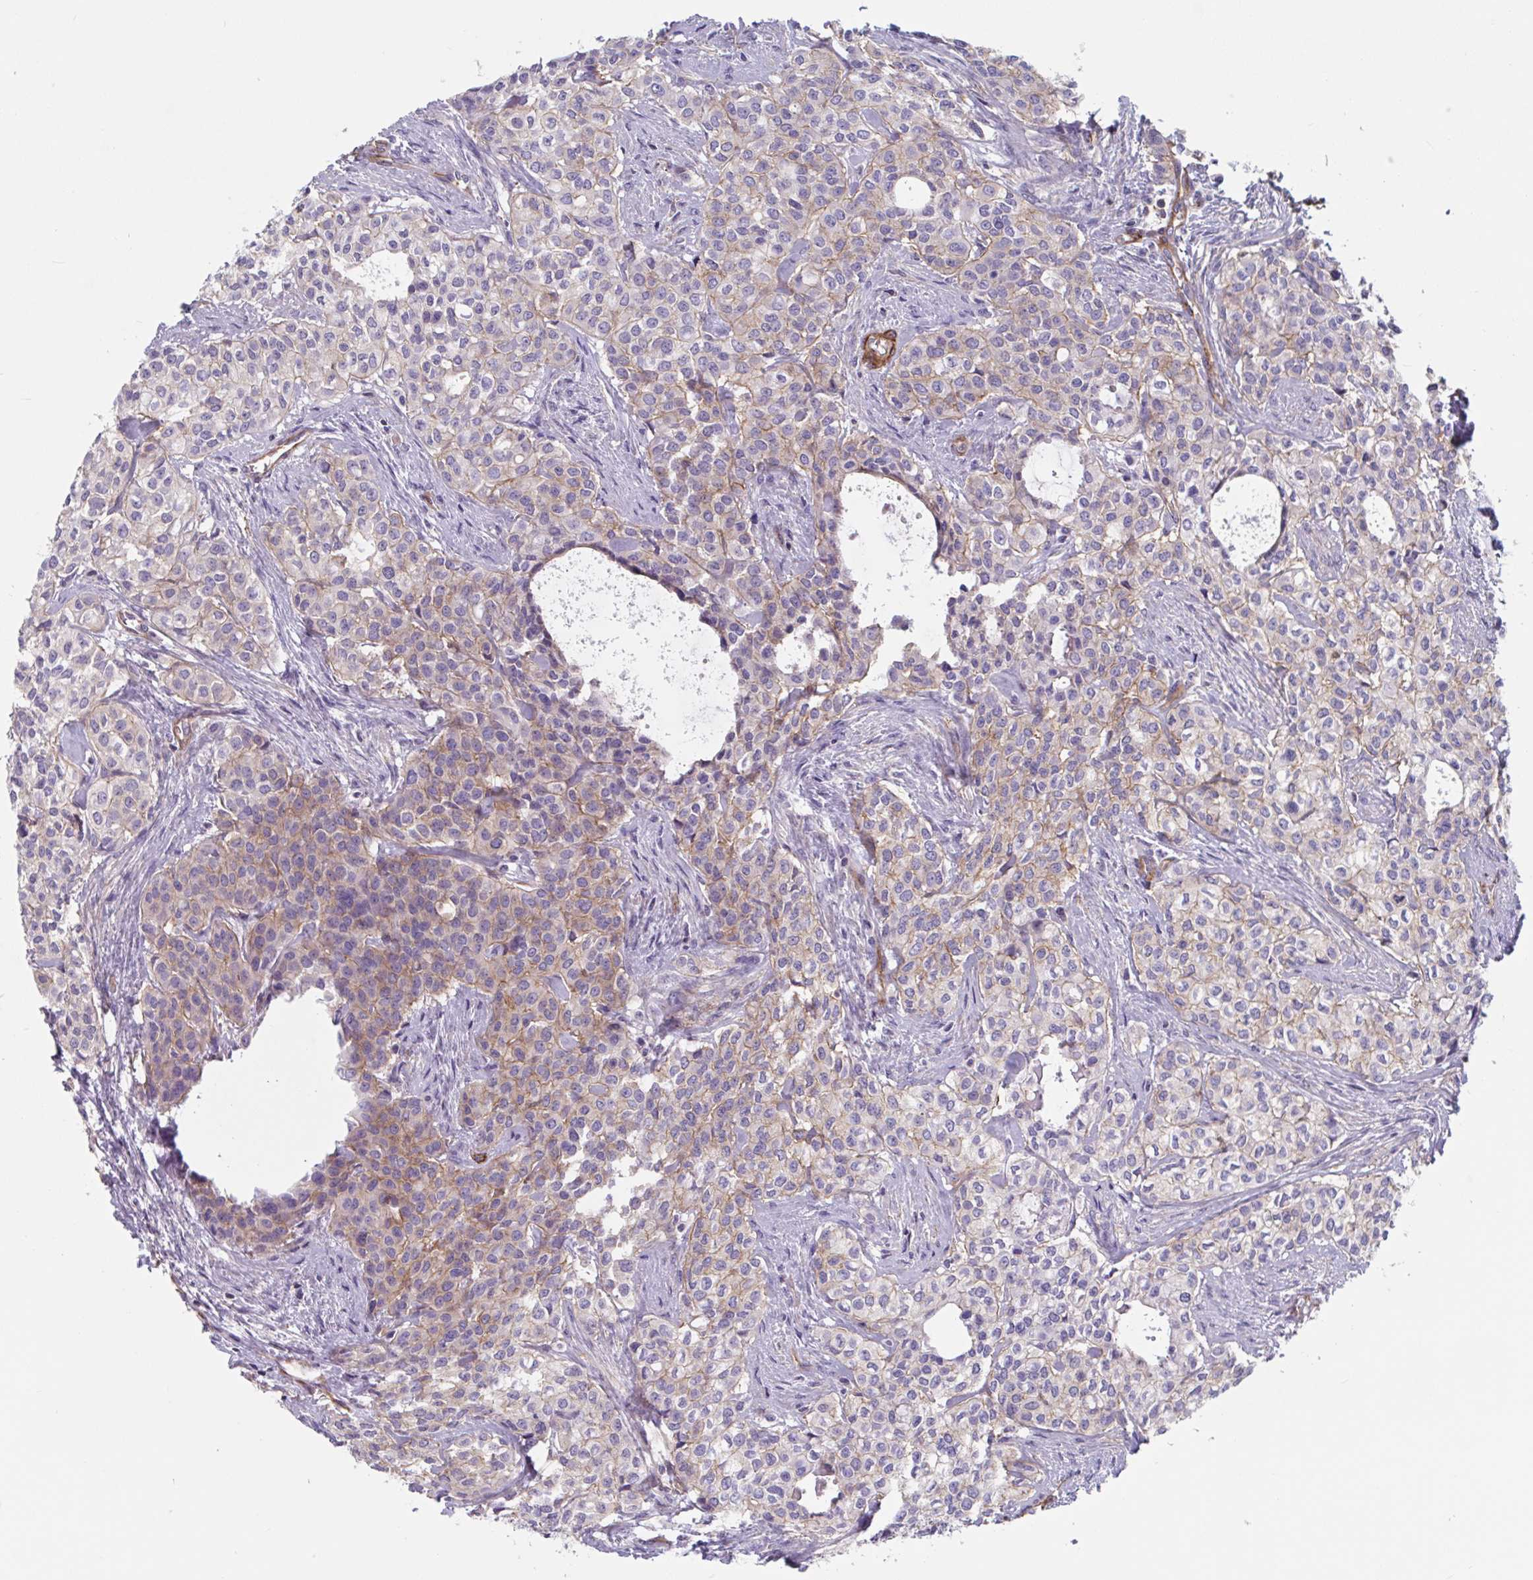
{"staining": {"intensity": "weak", "quantity": "25%-75%", "location": "cytoplasmic/membranous"}, "tissue": "head and neck cancer", "cell_type": "Tumor cells", "image_type": "cancer", "snomed": [{"axis": "morphology", "description": "Adenocarcinoma, NOS"}, {"axis": "topography", "description": "Head-Neck"}], "caption": "The histopathology image demonstrates immunohistochemical staining of head and neck cancer. There is weak cytoplasmic/membranous expression is present in about 25%-75% of tumor cells.", "gene": "SHISA7", "patient": {"sex": "male", "age": 81}}